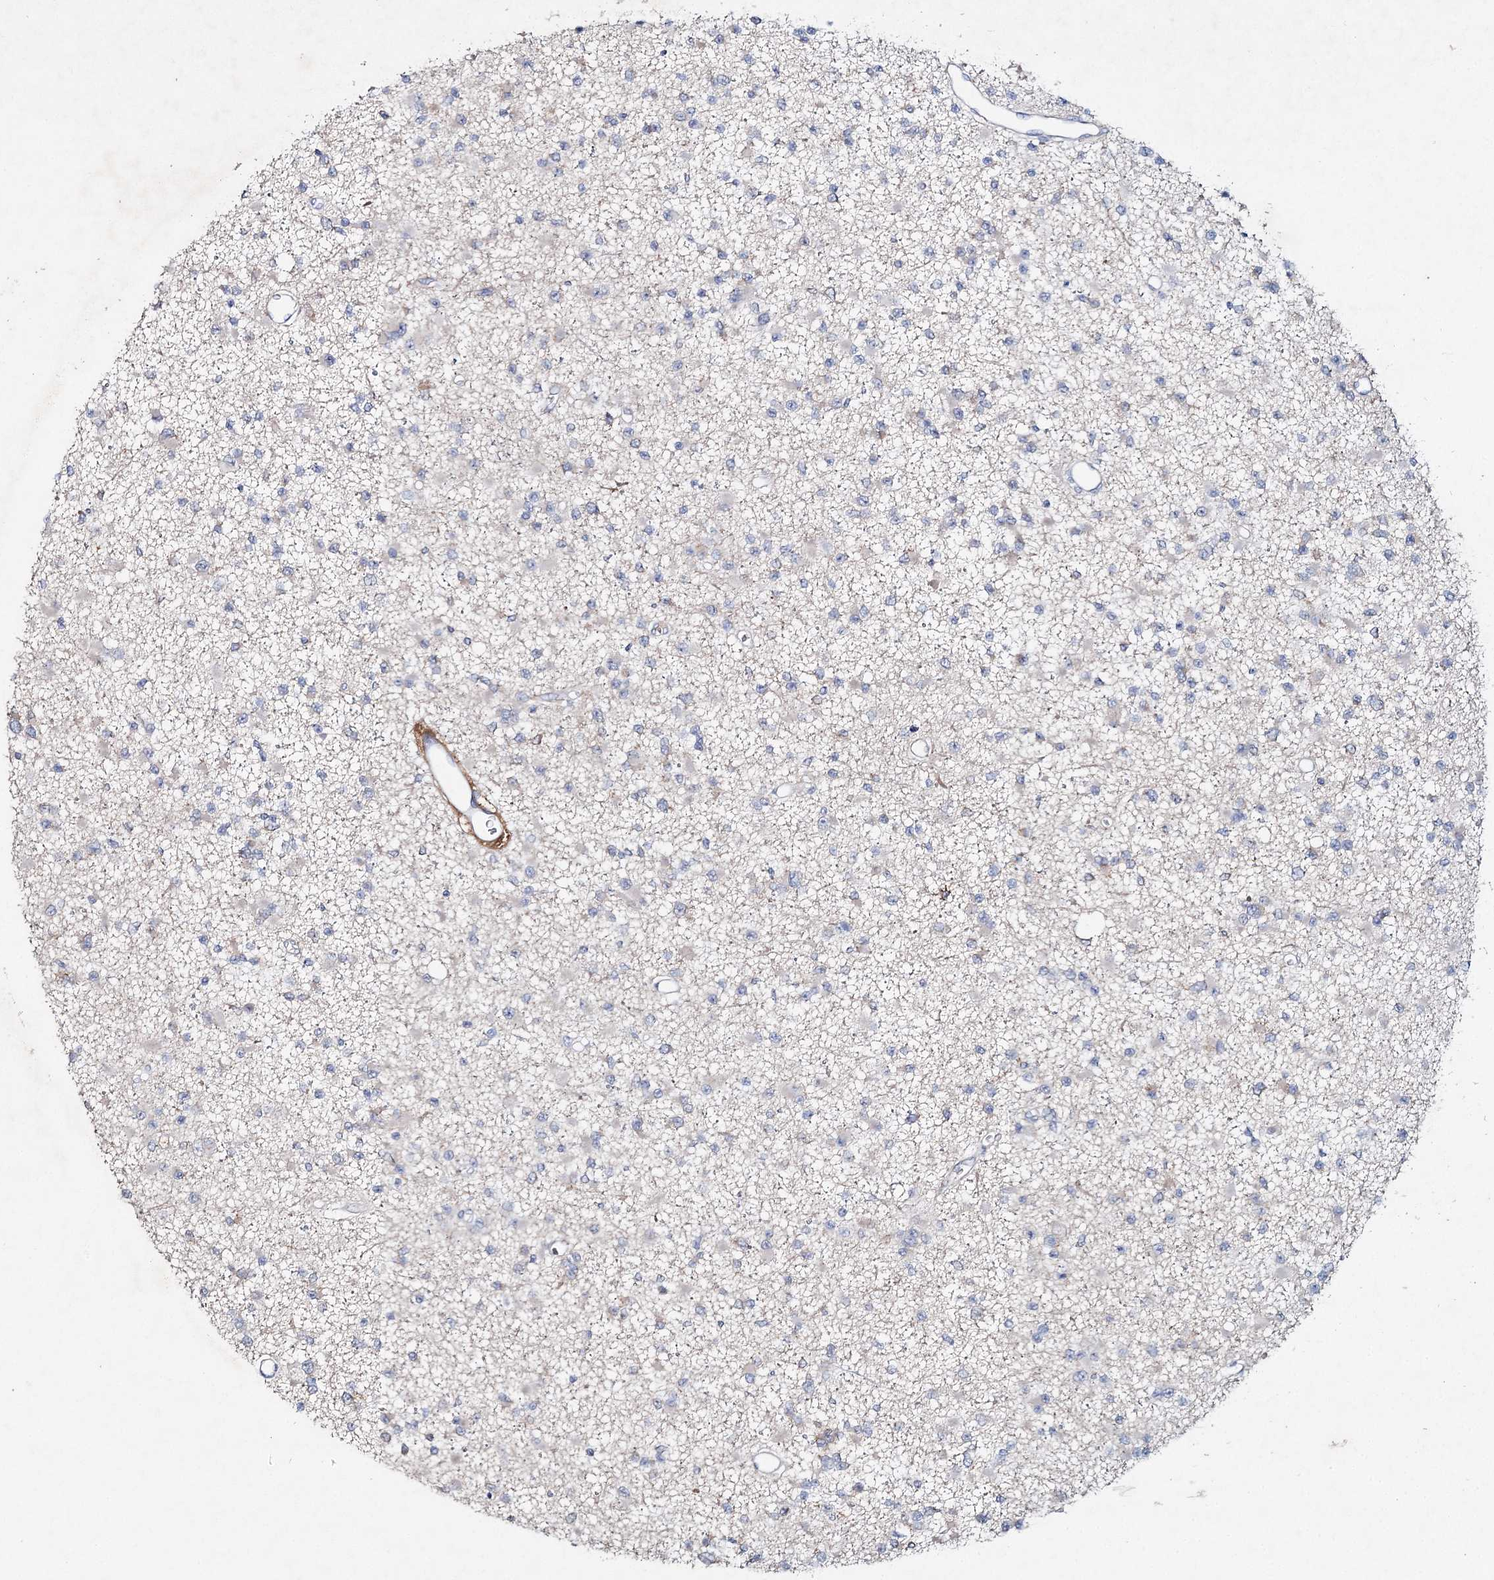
{"staining": {"intensity": "negative", "quantity": "none", "location": "none"}, "tissue": "glioma", "cell_type": "Tumor cells", "image_type": "cancer", "snomed": [{"axis": "morphology", "description": "Glioma, malignant, Low grade"}, {"axis": "topography", "description": "Brain"}], "caption": "The photomicrograph demonstrates no staining of tumor cells in glioma. Brightfield microscopy of immunohistochemistry stained with DAB (3,3'-diaminobenzidine) (brown) and hematoxylin (blue), captured at high magnification.", "gene": "RFX6", "patient": {"sex": "female", "age": 22}}